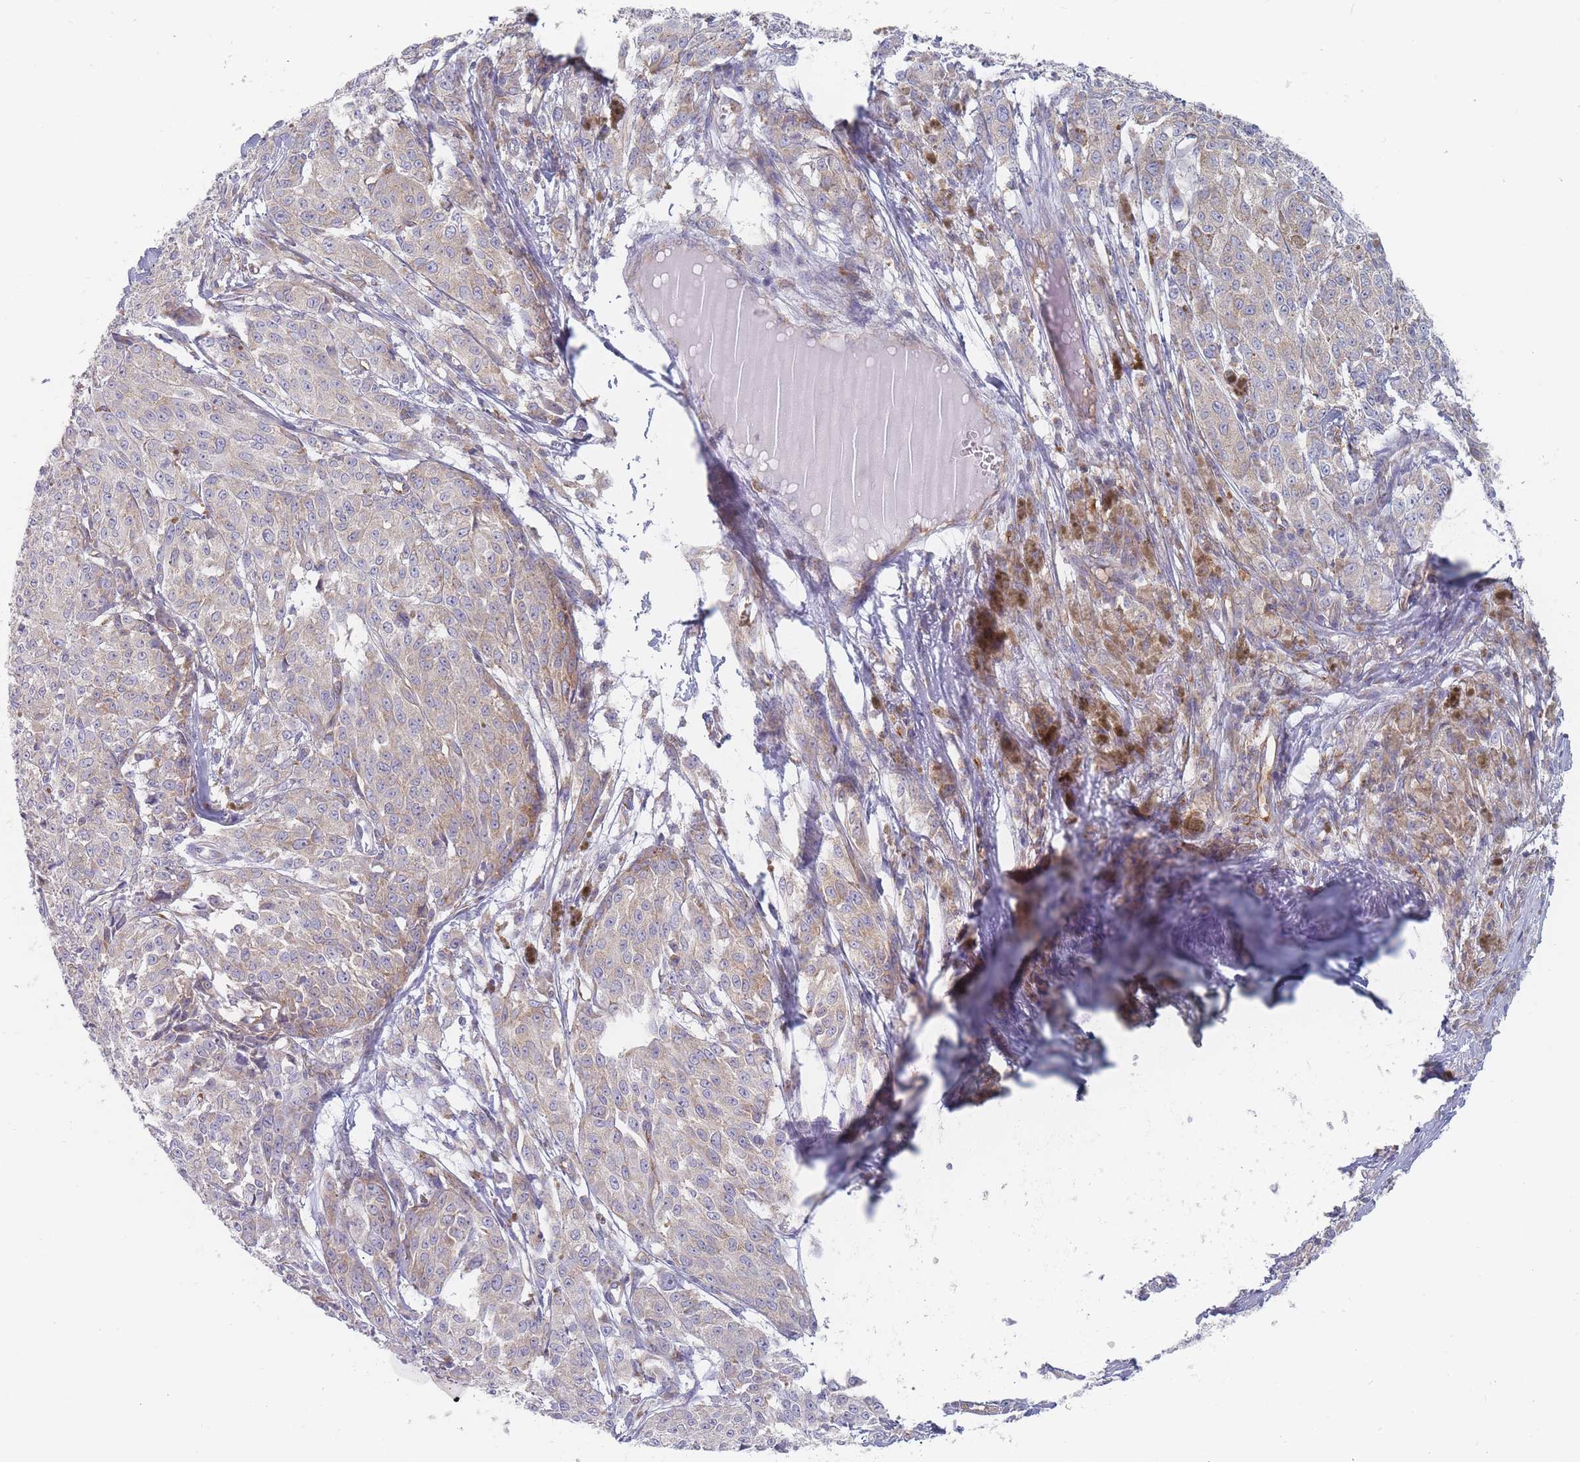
{"staining": {"intensity": "weak", "quantity": "<25%", "location": "cytoplasmic/membranous"}, "tissue": "melanoma", "cell_type": "Tumor cells", "image_type": "cancer", "snomed": [{"axis": "morphology", "description": "Malignant melanoma, NOS"}, {"axis": "topography", "description": "Skin"}], "caption": "DAB immunohistochemical staining of human melanoma displays no significant expression in tumor cells. (Immunohistochemistry, brightfield microscopy, high magnification).", "gene": "MAP1S", "patient": {"sex": "female", "age": 52}}